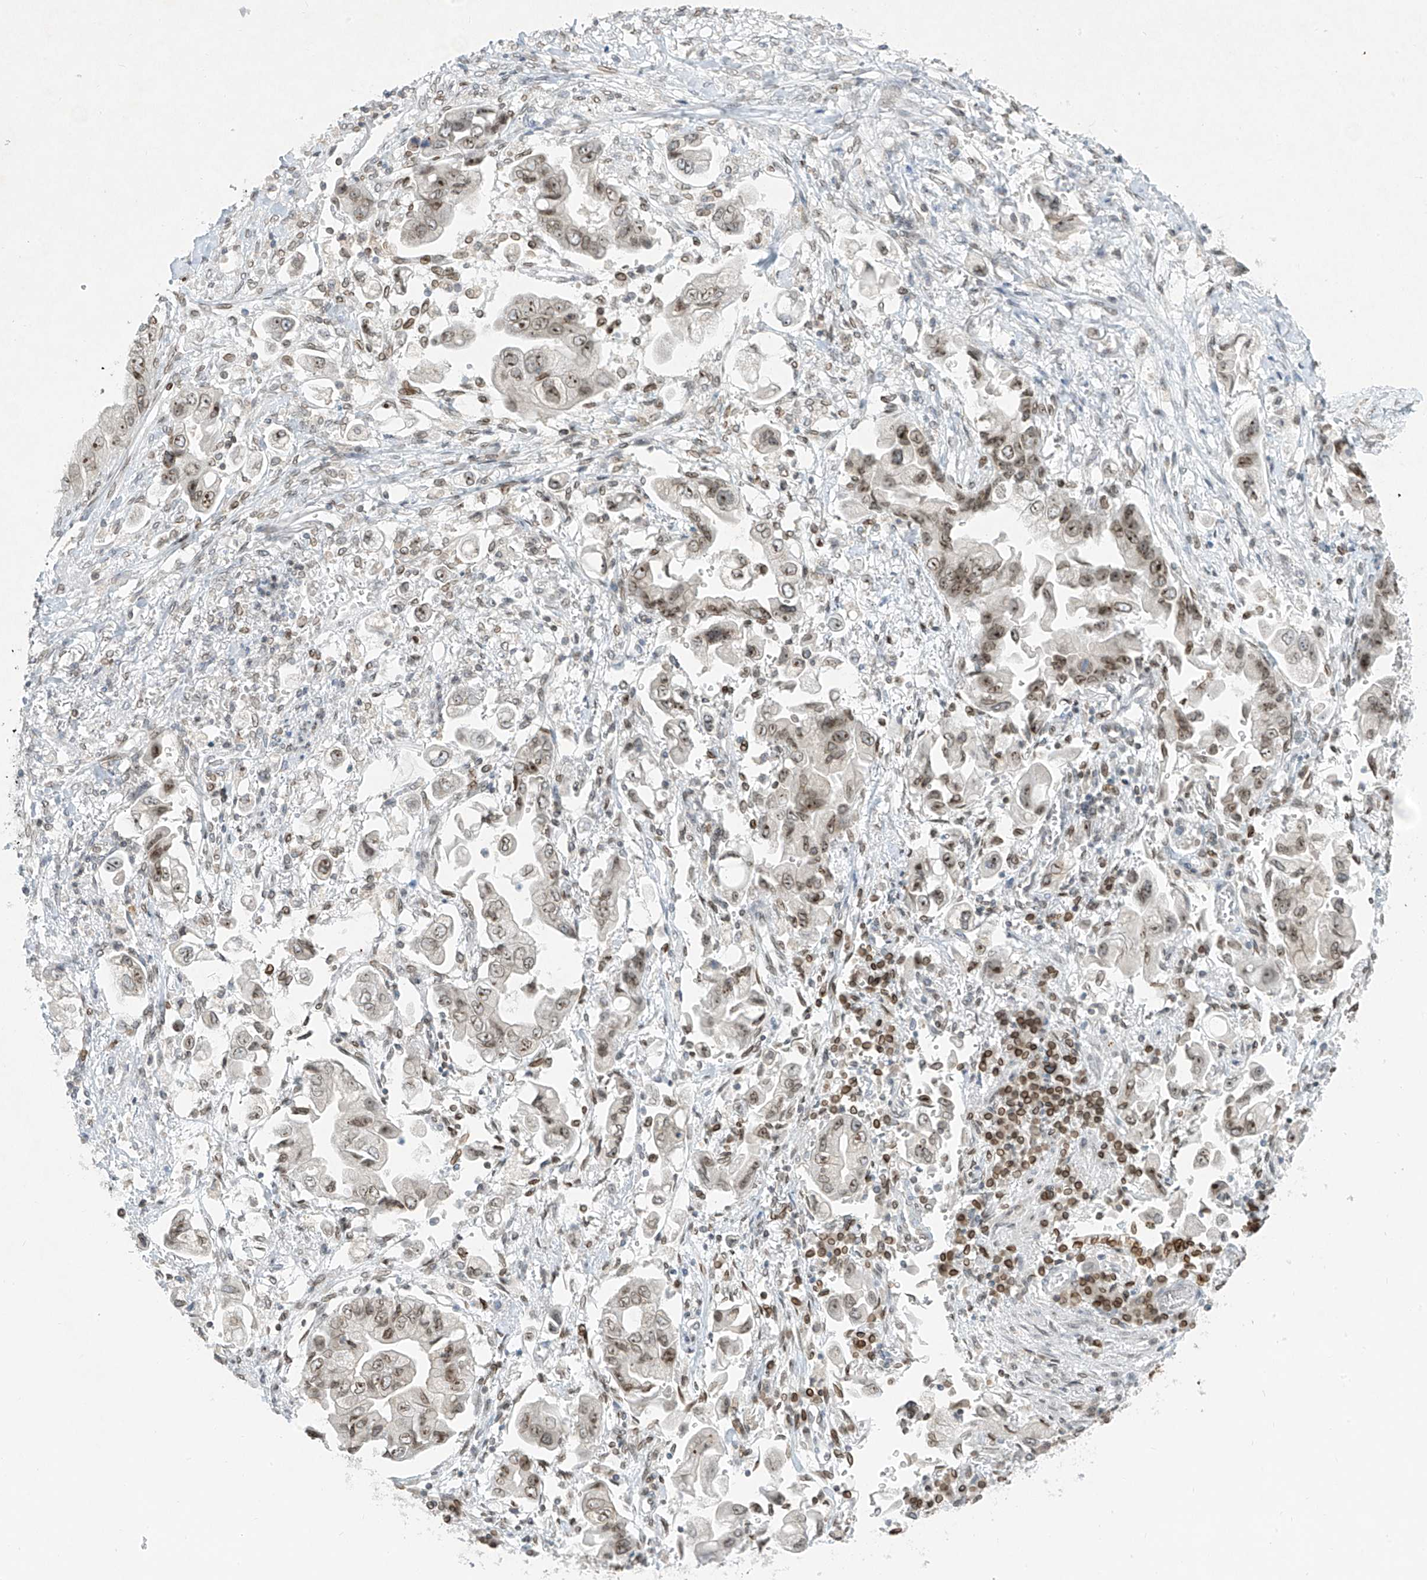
{"staining": {"intensity": "moderate", "quantity": ">75%", "location": "cytoplasmic/membranous,nuclear"}, "tissue": "stomach cancer", "cell_type": "Tumor cells", "image_type": "cancer", "snomed": [{"axis": "morphology", "description": "Adenocarcinoma, NOS"}, {"axis": "topography", "description": "Stomach"}], "caption": "Stomach cancer stained with IHC demonstrates moderate cytoplasmic/membranous and nuclear expression in approximately >75% of tumor cells.", "gene": "SAMD15", "patient": {"sex": "male", "age": 62}}